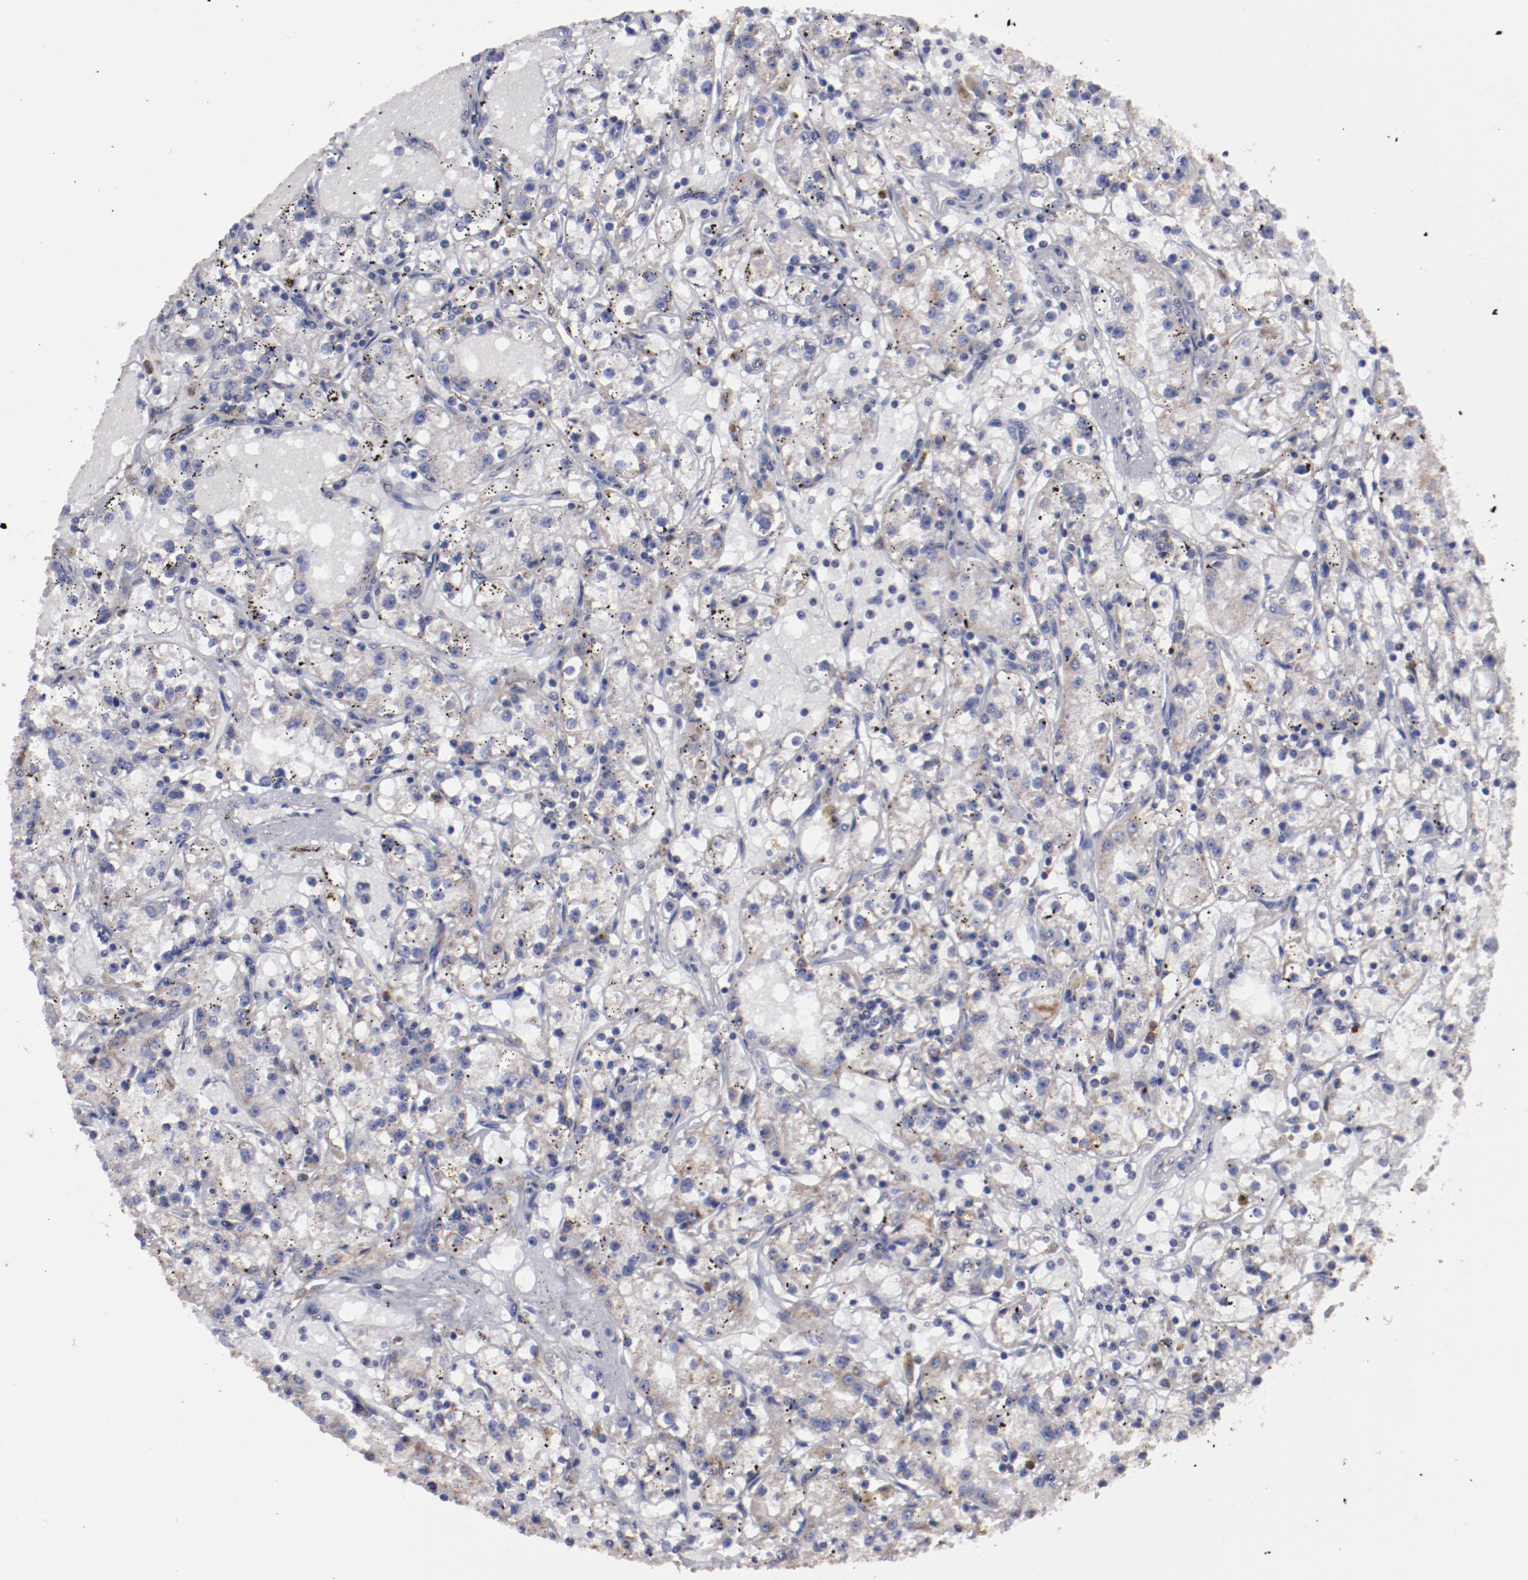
{"staining": {"intensity": "weak", "quantity": "25%-75%", "location": "cytoplasmic/membranous"}, "tissue": "renal cancer", "cell_type": "Tumor cells", "image_type": "cancer", "snomed": [{"axis": "morphology", "description": "Adenocarcinoma, NOS"}, {"axis": "topography", "description": "Kidney"}], "caption": "A high-resolution photomicrograph shows immunohistochemistry staining of renal adenocarcinoma, which reveals weak cytoplasmic/membranous staining in about 25%-75% of tumor cells.", "gene": "FGR", "patient": {"sex": "male", "age": 56}}